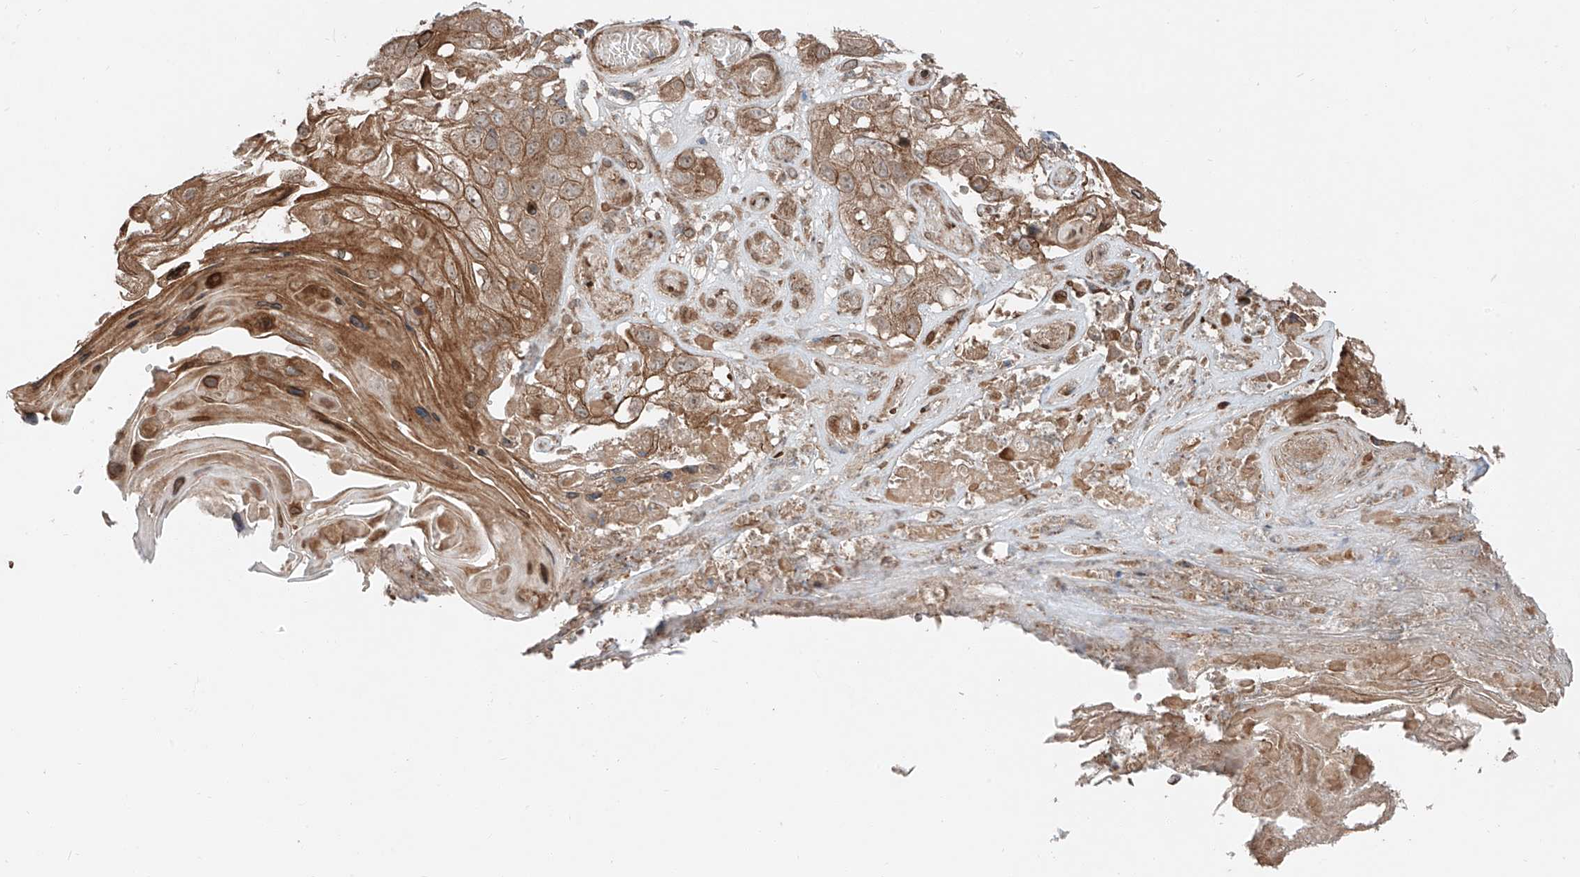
{"staining": {"intensity": "moderate", "quantity": ">75%", "location": "cytoplasmic/membranous"}, "tissue": "skin cancer", "cell_type": "Tumor cells", "image_type": "cancer", "snomed": [{"axis": "morphology", "description": "Squamous cell carcinoma, NOS"}, {"axis": "topography", "description": "Skin"}], "caption": "The micrograph reveals staining of skin squamous cell carcinoma, revealing moderate cytoplasmic/membranous protein staining (brown color) within tumor cells.", "gene": "CEP162", "patient": {"sex": "male", "age": 55}}